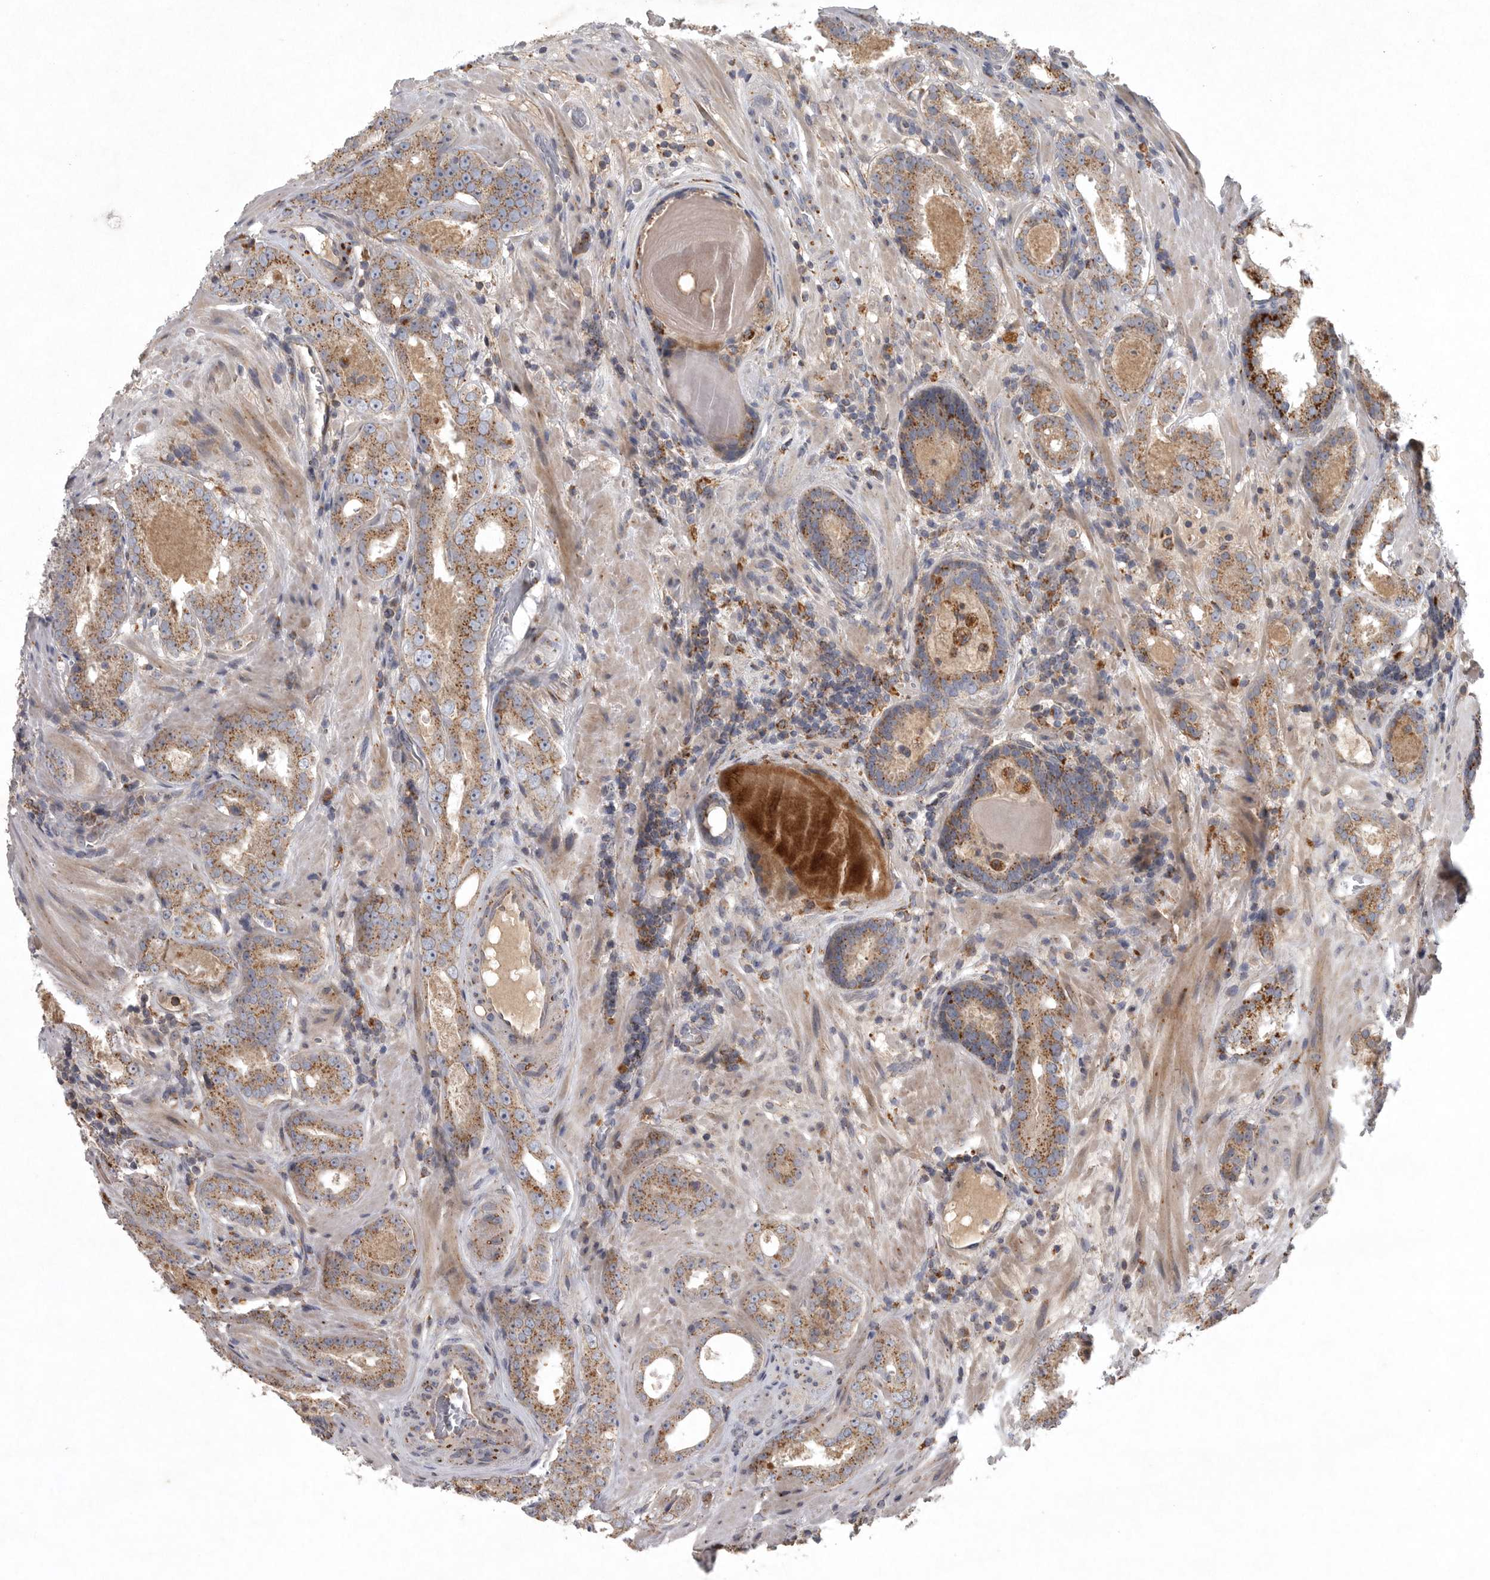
{"staining": {"intensity": "moderate", "quantity": ">75%", "location": "cytoplasmic/membranous"}, "tissue": "prostate cancer", "cell_type": "Tumor cells", "image_type": "cancer", "snomed": [{"axis": "morphology", "description": "Adenocarcinoma, Low grade"}, {"axis": "topography", "description": "Prostate"}], "caption": "Prostate adenocarcinoma (low-grade) stained for a protein (brown) reveals moderate cytoplasmic/membranous positive expression in about >75% of tumor cells.", "gene": "LAMTOR3", "patient": {"sex": "male", "age": 69}}